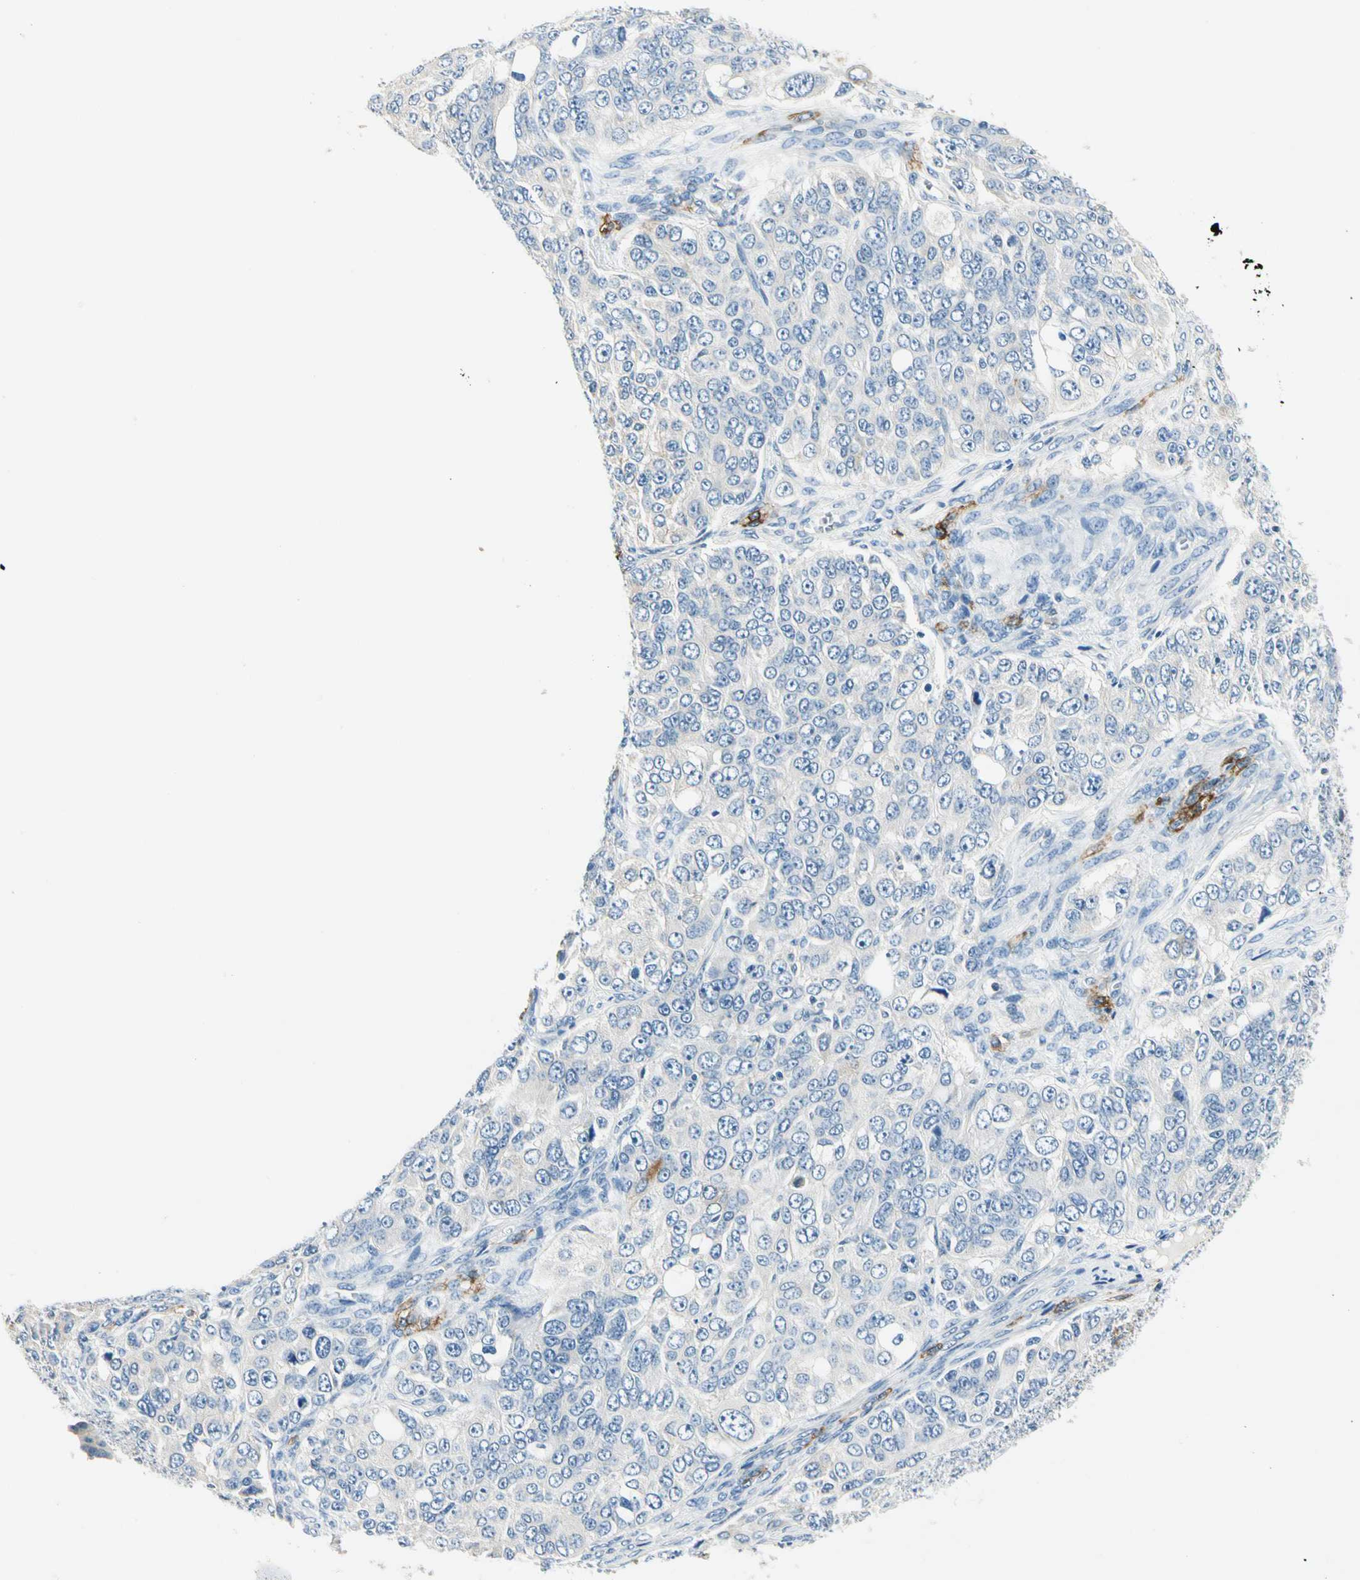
{"staining": {"intensity": "negative", "quantity": "none", "location": "none"}, "tissue": "ovarian cancer", "cell_type": "Tumor cells", "image_type": "cancer", "snomed": [{"axis": "morphology", "description": "Carcinoma, endometroid"}, {"axis": "topography", "description": "Ovary"}], "caption": "This is an IHC image of human endometroid carcinoma (ovarian). There is no positivity in tumor cells.", "gene": "TGFBR3", "patient": {"sex": "female", "age": 51}}